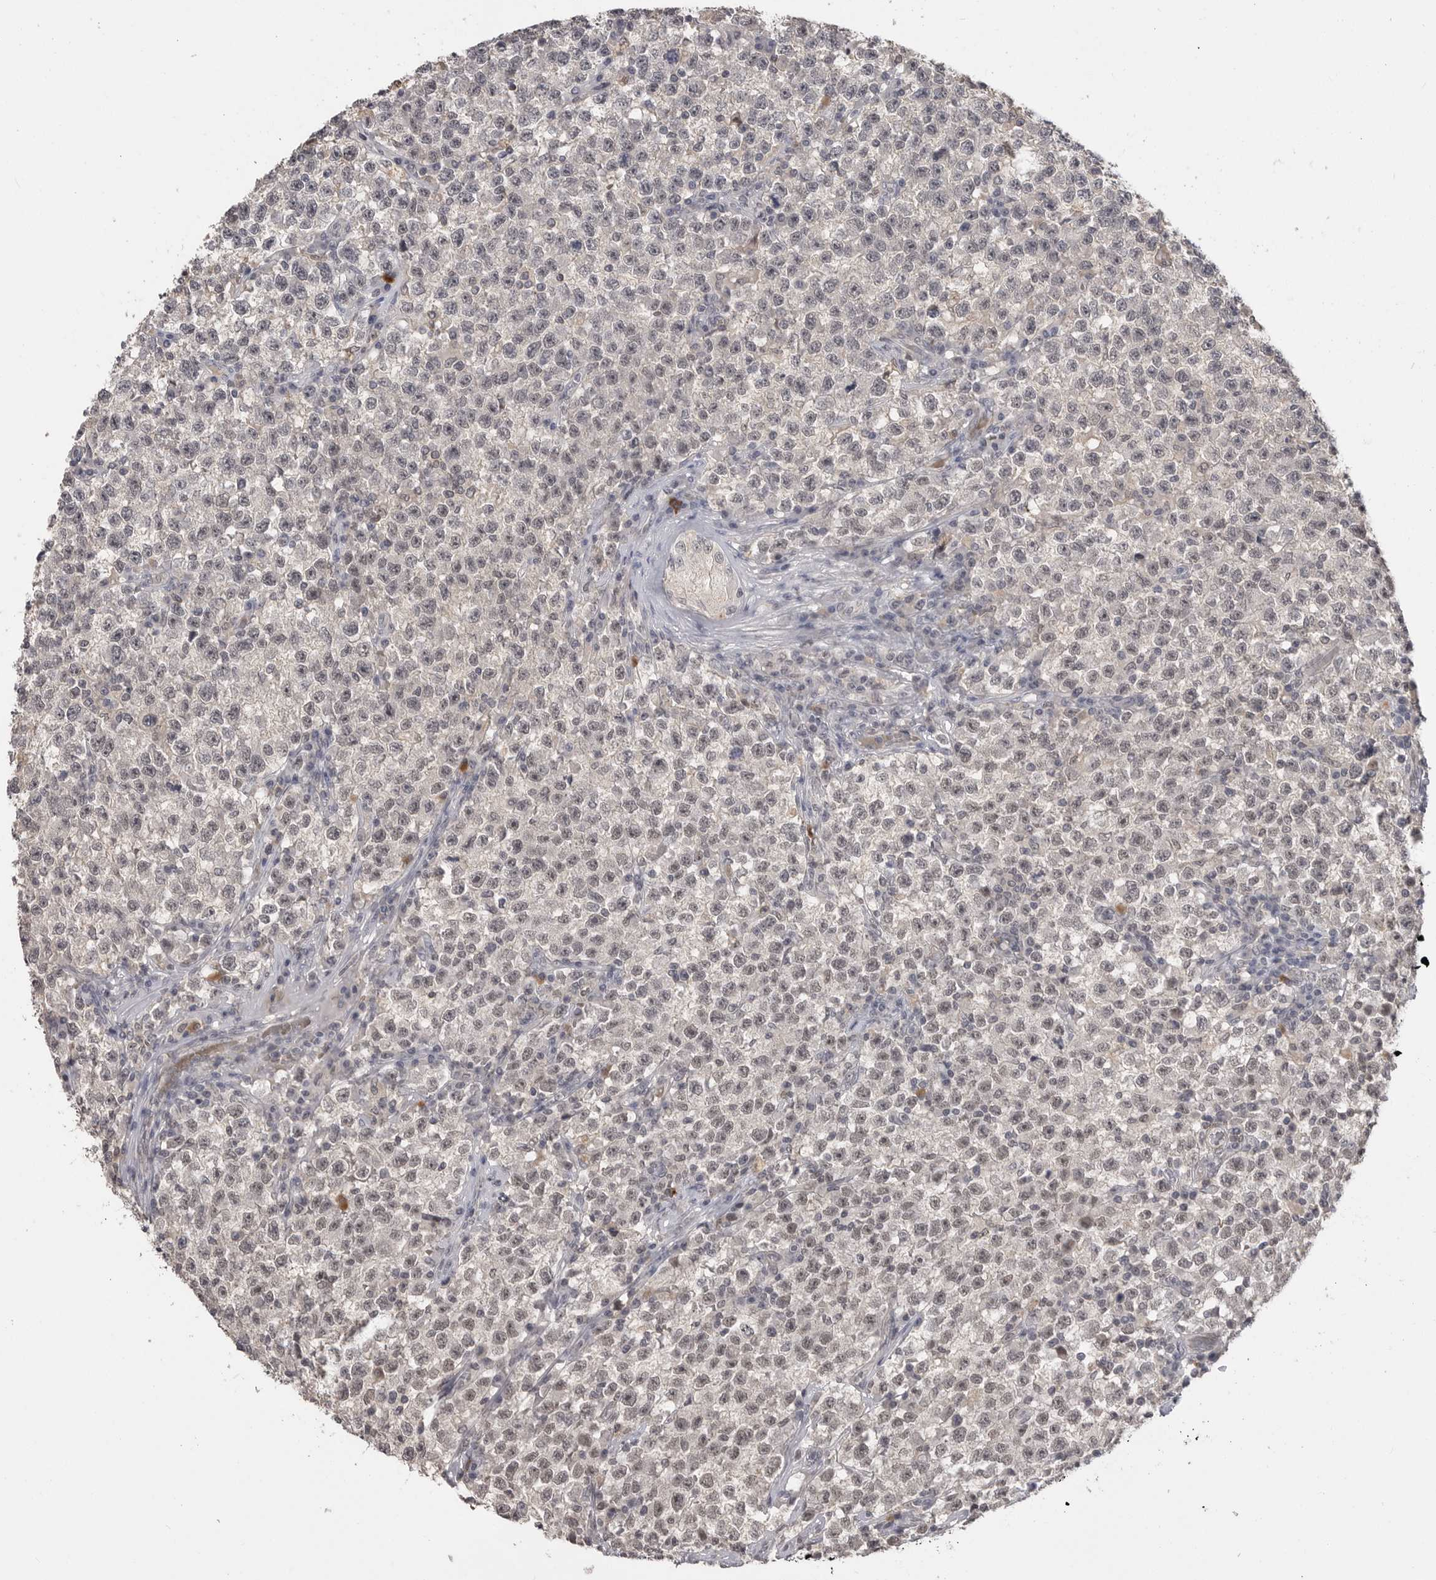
{"staining": {"intensity": "weak", "quantity": "25%-75%", "location": "nuclear"}, "tissue": "testis cancer", "cell_type": "Tumor cells", "image_type": "cancer", "snomed": [{"axis": "morphology", "description": "Seminoma, NOS"}, {"axis": "topography", "description": "Testis"}], "caption": "A high-resolution histopathology image shows IHC staining of testis cancer (seminoma), which shows weak nuclear expression in approximately 25%-75% of tumor cells. (Stains: DAB in brown, nuclei in blue, Microscopy: brightfield microscopy at high magnification).", "gene": "PLEKHF1", "patient": {"sex": "male", "age": 22}}